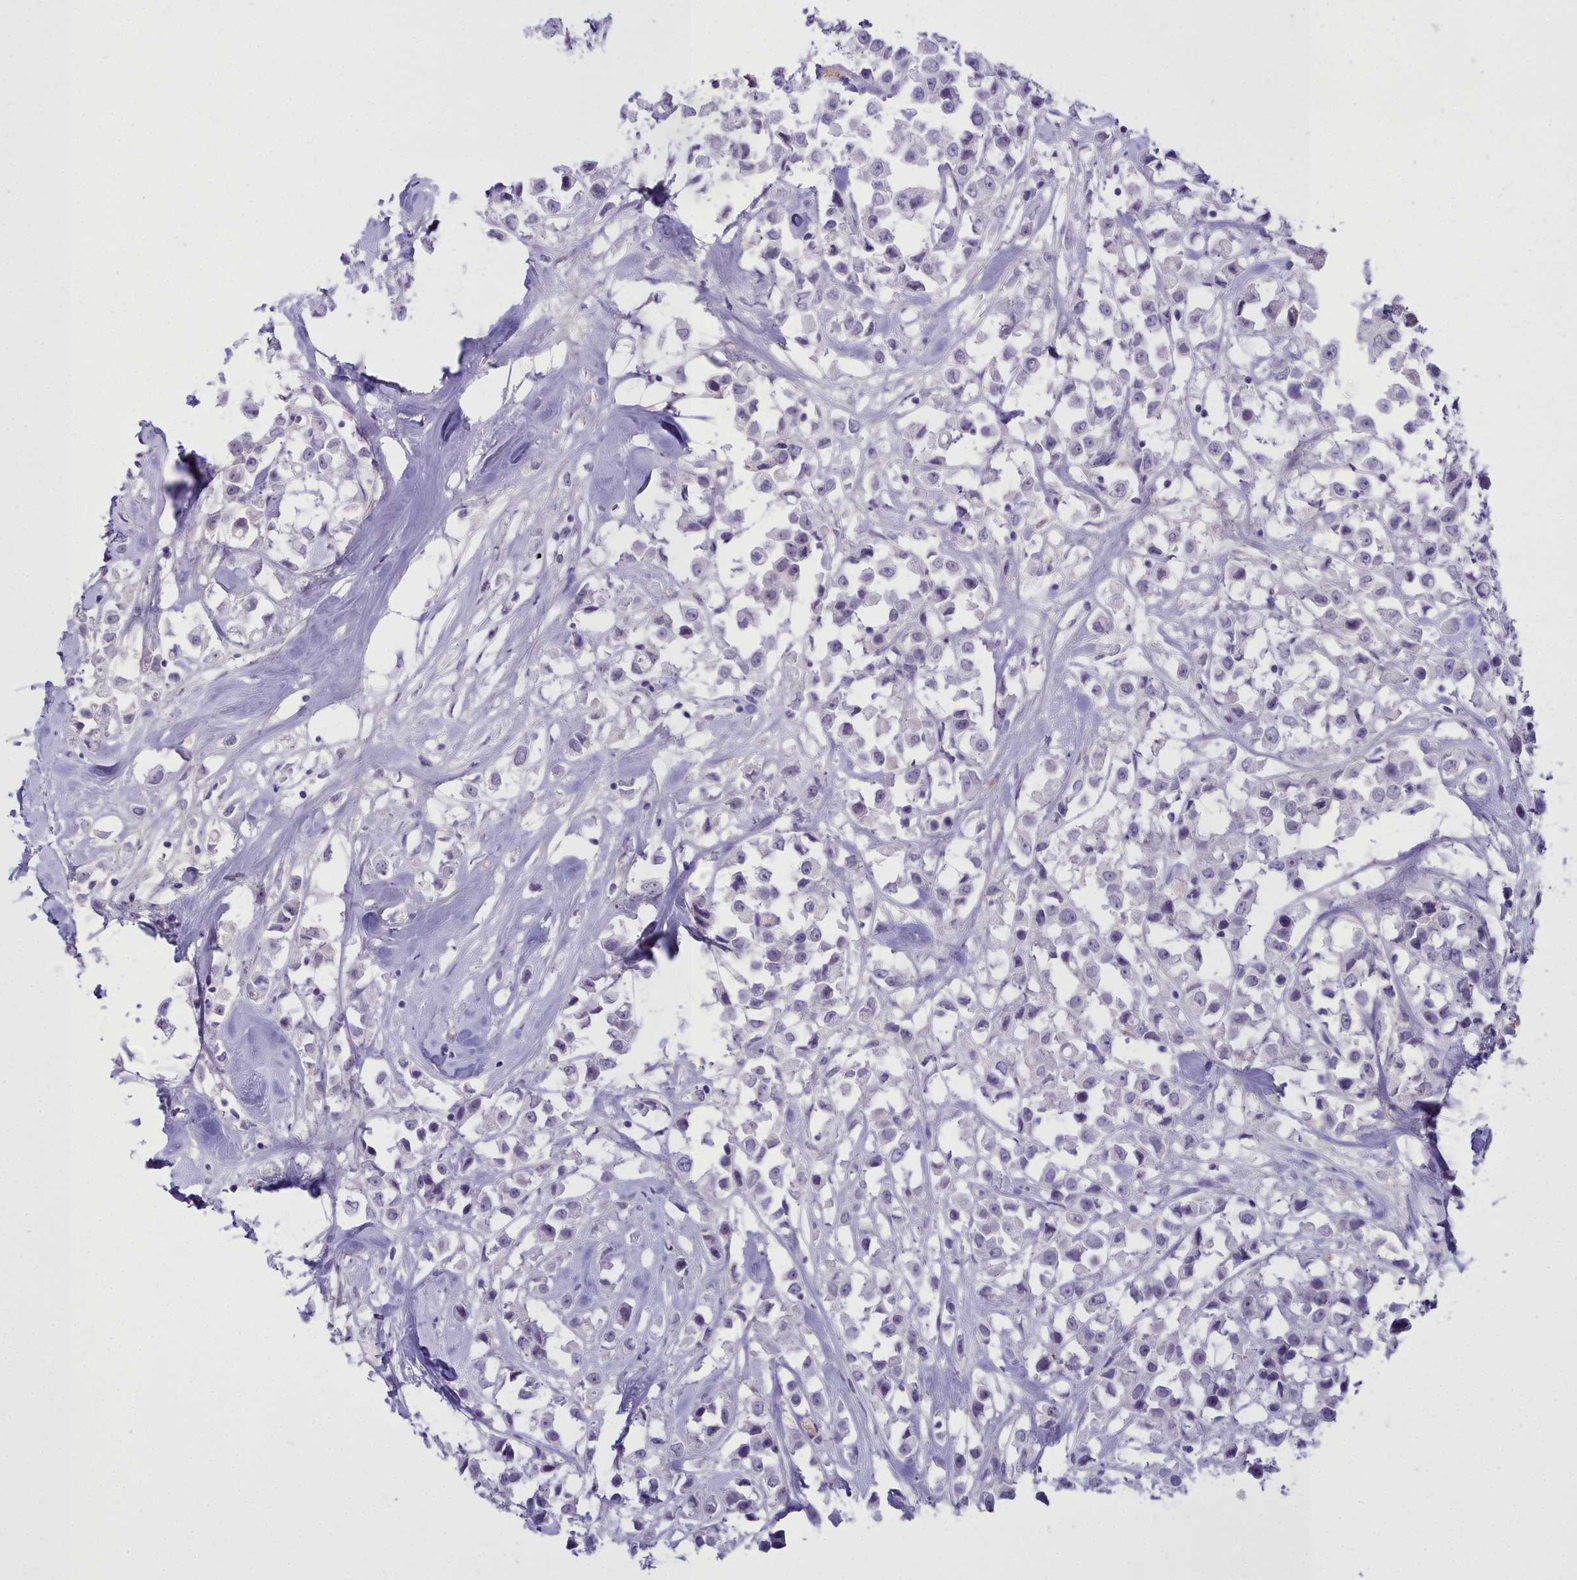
{"staining": {"intensity": "negative", "quantity": "none", "location": "none"}, "tissue": "breast cancer", "cell_type": "Tumor cells", "image_type": "cancer", "snomed": [{"axis": "morphology", "description": "Duct carcinoma"}, {"axis": "topography", "description": "Breast"}], "caption": "An image of breast intraductal carcinoma stained for a protein reveals no brown staining in tumor cells. (IHC, brightfield microscopy, high magnification).", "gene": "OSTN", "patient": {"sex": "female", "age": 61}}